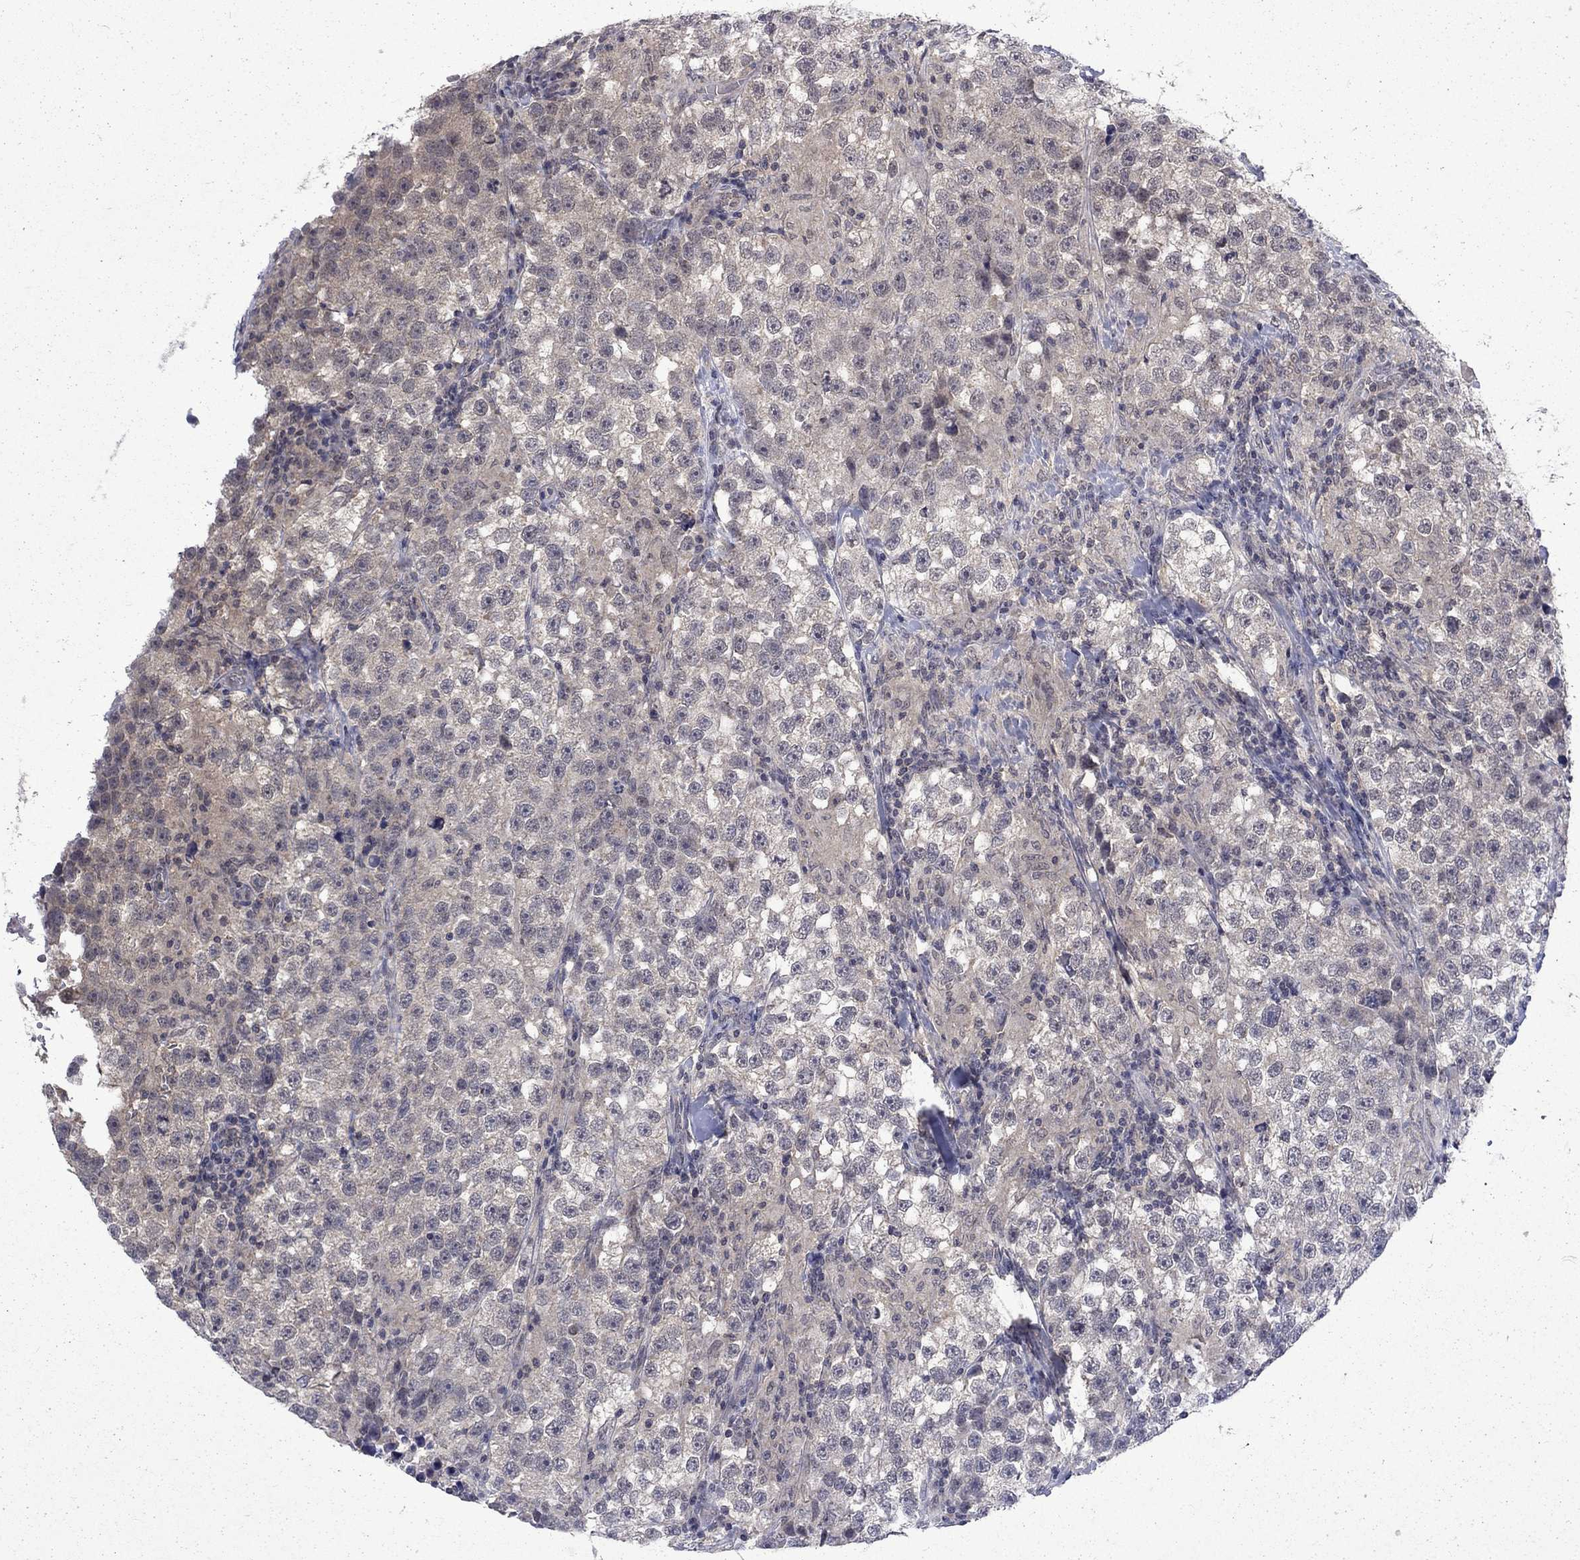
{"staining": {"intensity": "weak", "quantity": "<25%", "location": "cytoplasmic/membranous"}, "tissue": "testis cancer", "cell_type": "Tumor cells", "image_type": "cancer", "snomed": [{"axis": "morphology", "description": "Seminoma, NOS"}, {"axis": "topography", "description": "Testis"}], "caption": "IHC image of human testis cancer stained for a protein (brown), which demonstrates no positivity in tumor cells.", "gene": "CHAT", "patient": {"sex": "male", "age": 46}}